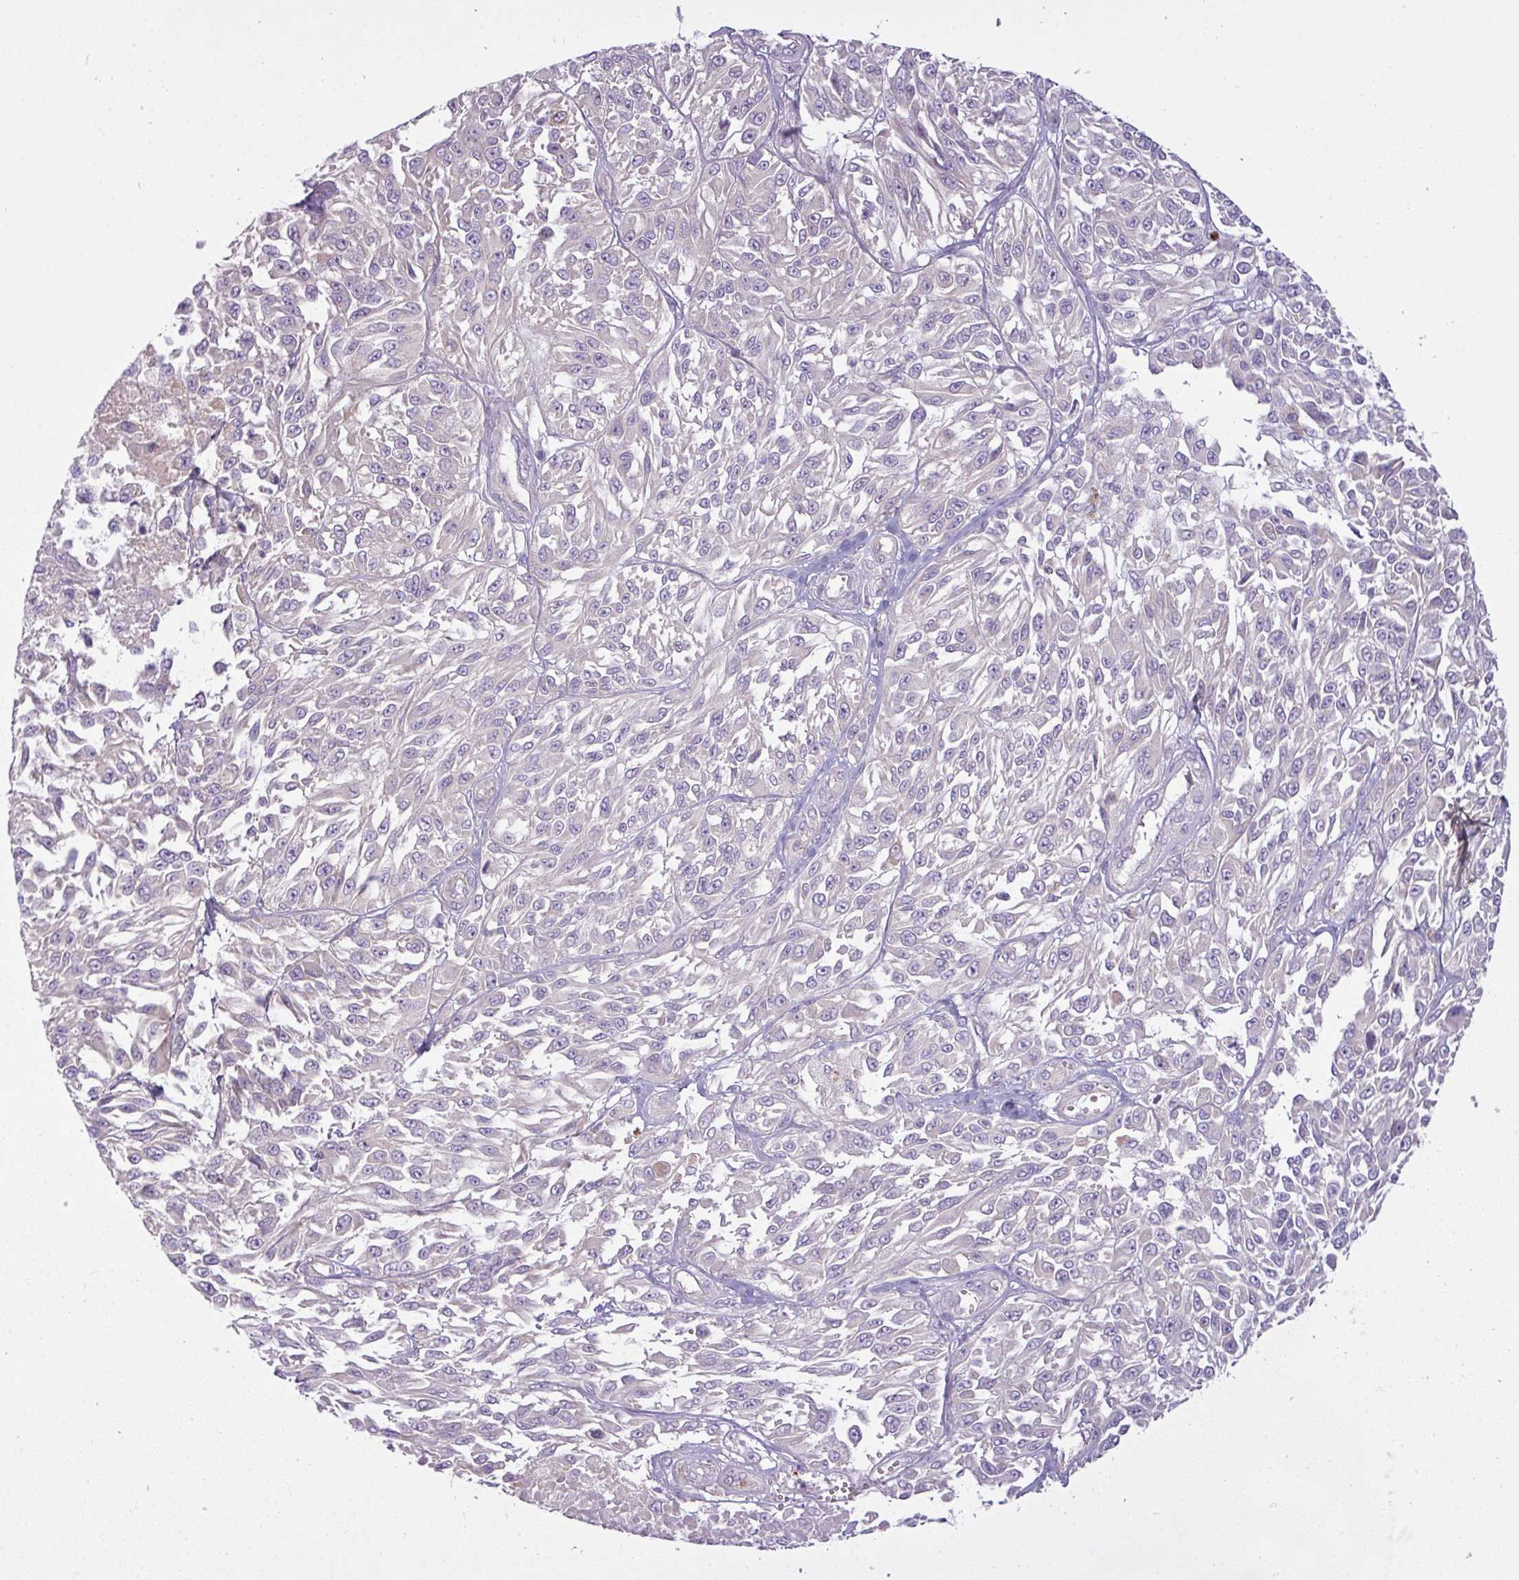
{"staining": {"intensity": "negative", "quantity": "none", "location": "none"}, "tissue": "melanoma", "cell_type": "Tumor cells", "image_type": "cancer", "snomed": [{"axis": "morphology", "description": "Malignant melanoma, NOS"}, {"axis": "topography", "description": "Skin"}], "caption": "Immunohistochemistry (IHC) of human malignant melanoma exhibits no expression in tumor cells.", "gene": "CAMK2B", "patient": {"sex": "male", "age": 94}}